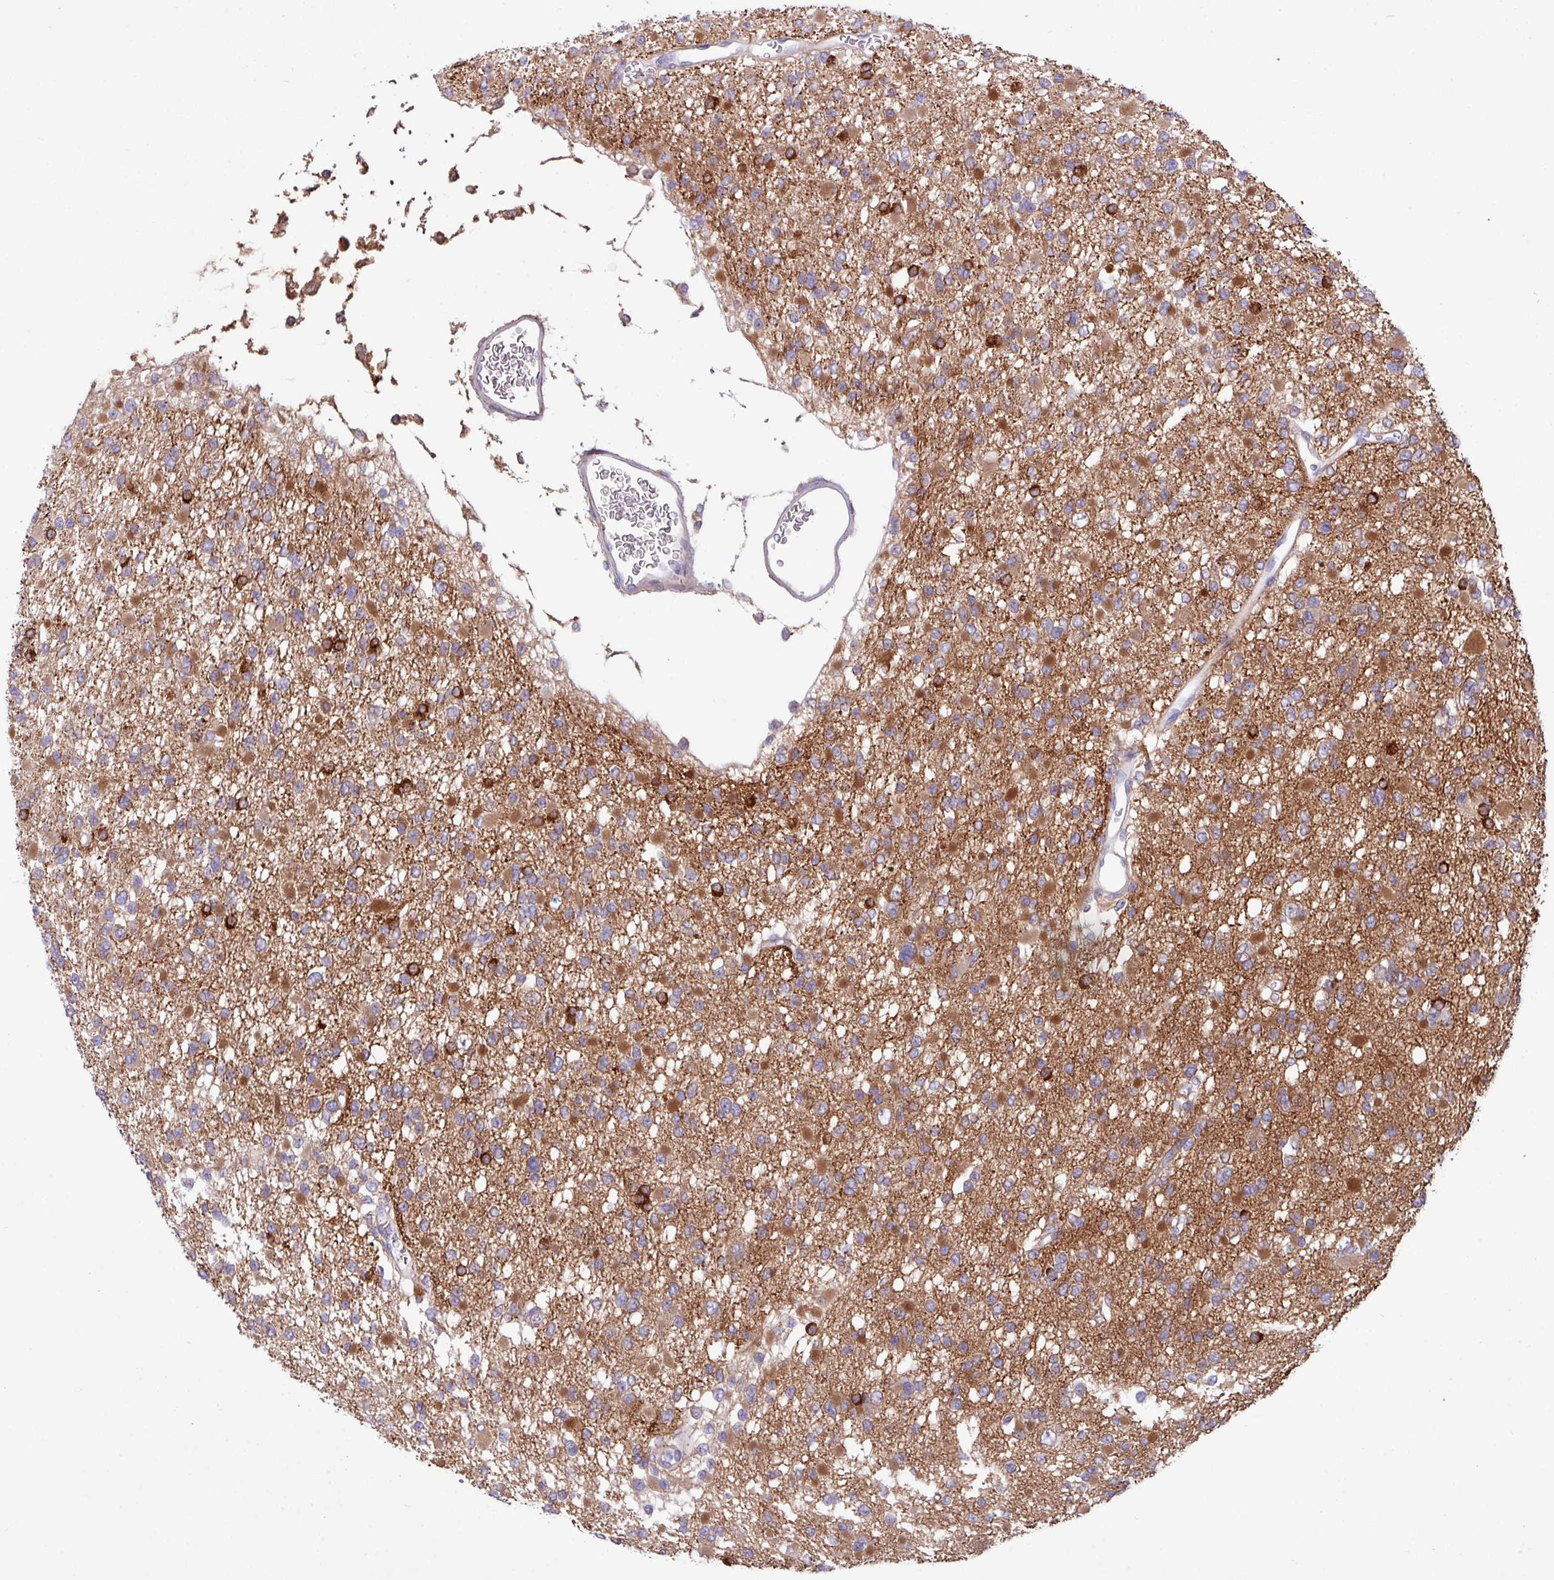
{"staining": {"intensity": "moderate", "quantity": "25%-75%", "location": "cytoplasmic/membranous"}, "tissue": "glioma", "cell_type": "Tumor cells", "image_type": "cancer", "snomed": [{"axis": "morphology", "description": "Glioma, malignant, Low grade"}, {"axis": "topography", "description": "Brain"}], "caption": "This photomicrograph shows immunohistochemistry (IHC) staining of malignant glioma (low-grade), with medium moderate cytoplasmic/membranous expression in approximately 25%-75% of tumor cells.", "gene": "KIRREL3", "patient": {"sex": "female", "age": 22}}